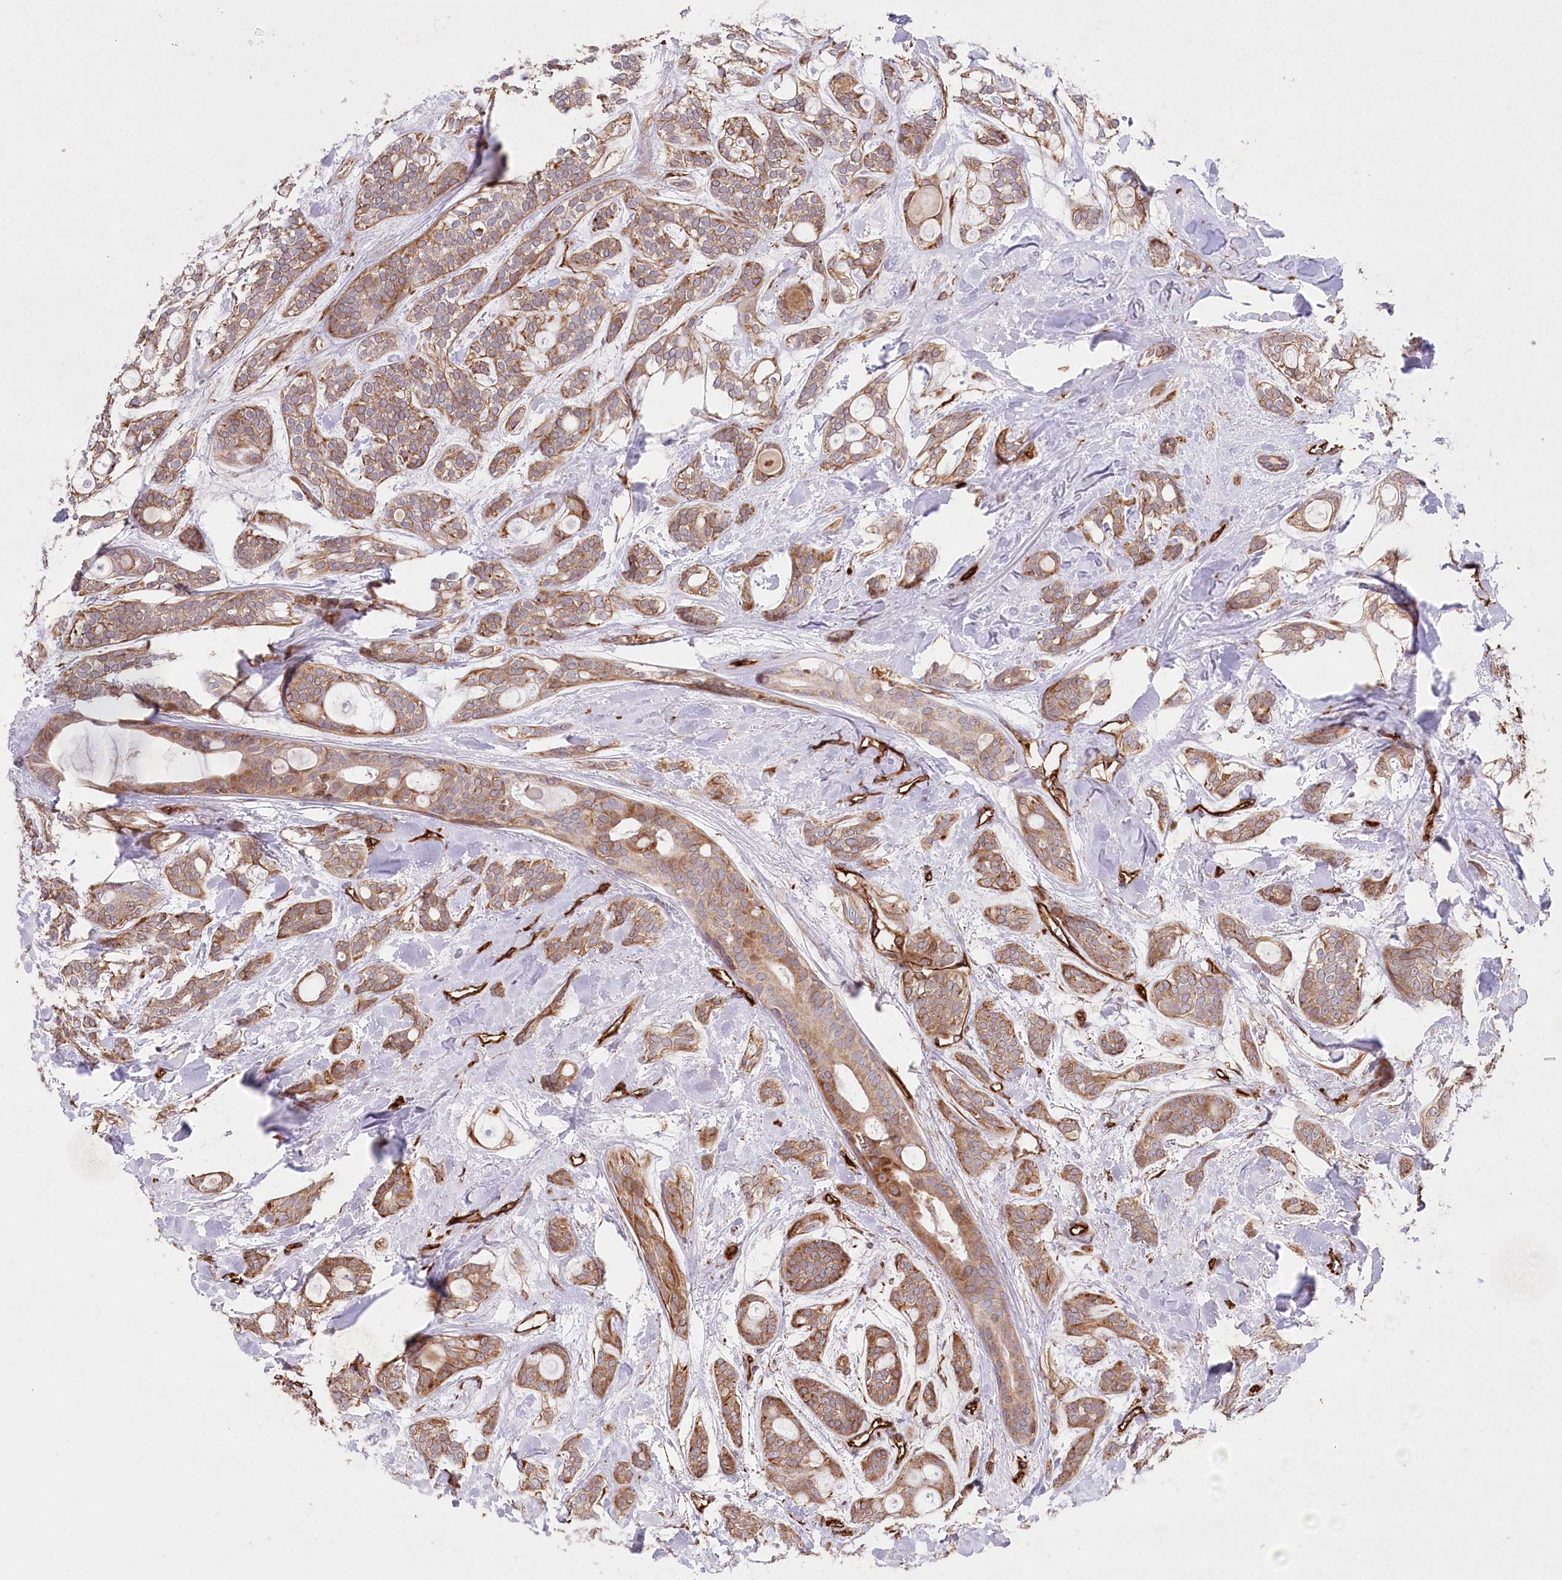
{"staining": {"intensity": "moderate", "quantity": ">75%", "location": "cytoplasmic/membranous"}, "tissue": "head and neck cancer", "cell_type": "Tumor cells", "image_type": "cancer", "snomed": [{"axis": "morphology", "description": "Adenocarcinoma, NOS"}, {"axis": "topography", "description": "Head-Neck"}], "caption": "Protein analysis of head and neck cancer (adenocarcinoma) tissue shows moderate cytoplasmic/membranous expression in about >75% of tumor cells. (DAB (3,3'-diaminobenzidine) IHC with brightfield microscopy, high magnification).", "gene": "MTPAP", "patient": {"sex": "male", "age": 66}}